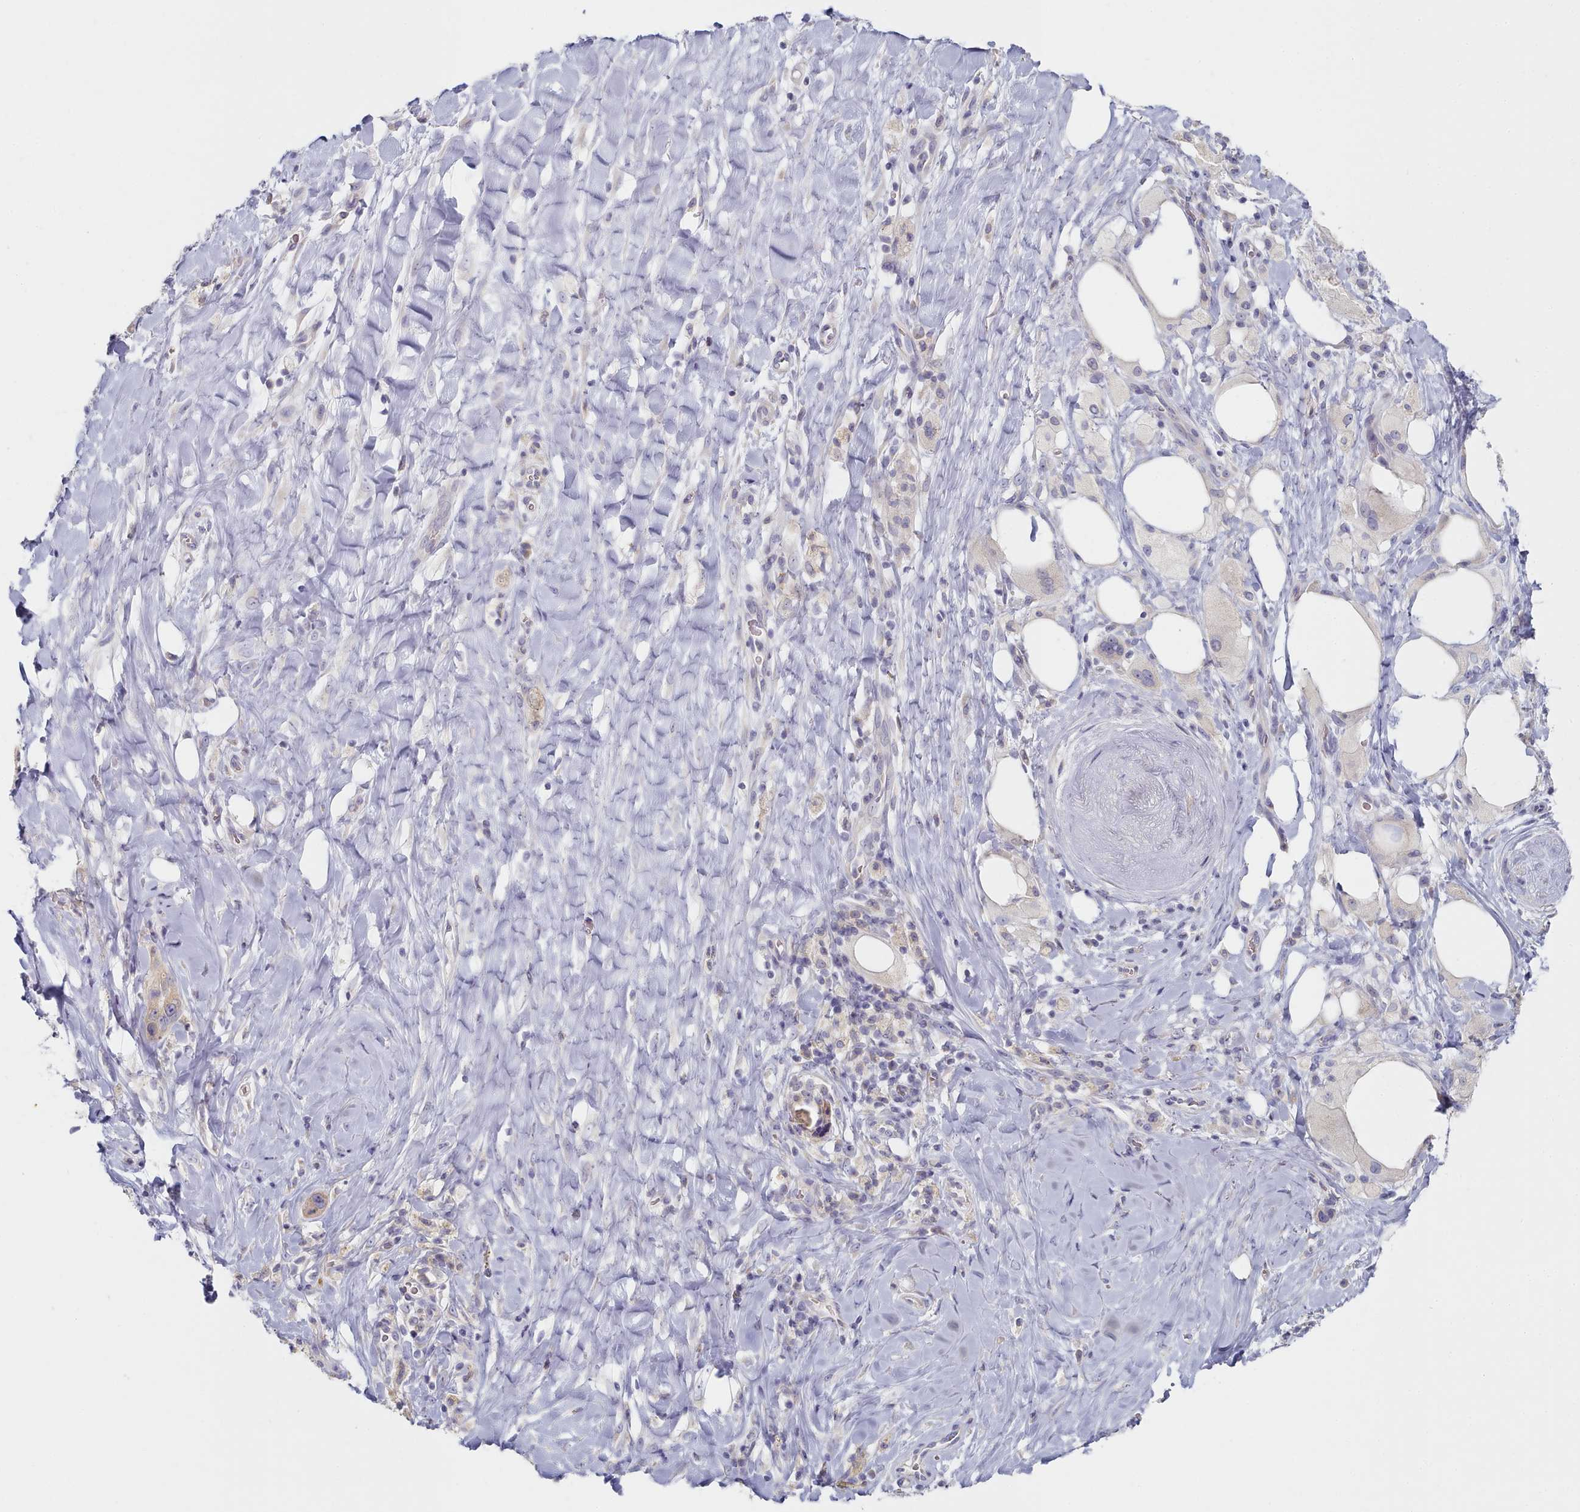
{"staining": {"intensity": "negative", "quantity": "none", "location": "none"}, "tissue": "pancreatic cancer", "cell_type": "Tumor cells", "image_type": "cancer", "snomed": [{"axis": "morphology", "description": "Adenocarcinoma, NOS"}, {"axis": "topography", "description": "Pancreas"}], "caption": "Immunohistochemistry (IHC) histopathology image of human adenocarcinoma (pancreatic) stained for a protein (brown), which shows no staining in tumor cells. (DAB (3,3'-diaminobenzidine) immunohistochemistry with hematoxylin counter stain).", "gene": "TYW1B", "patient": {"sex": "male", "age": 58}}